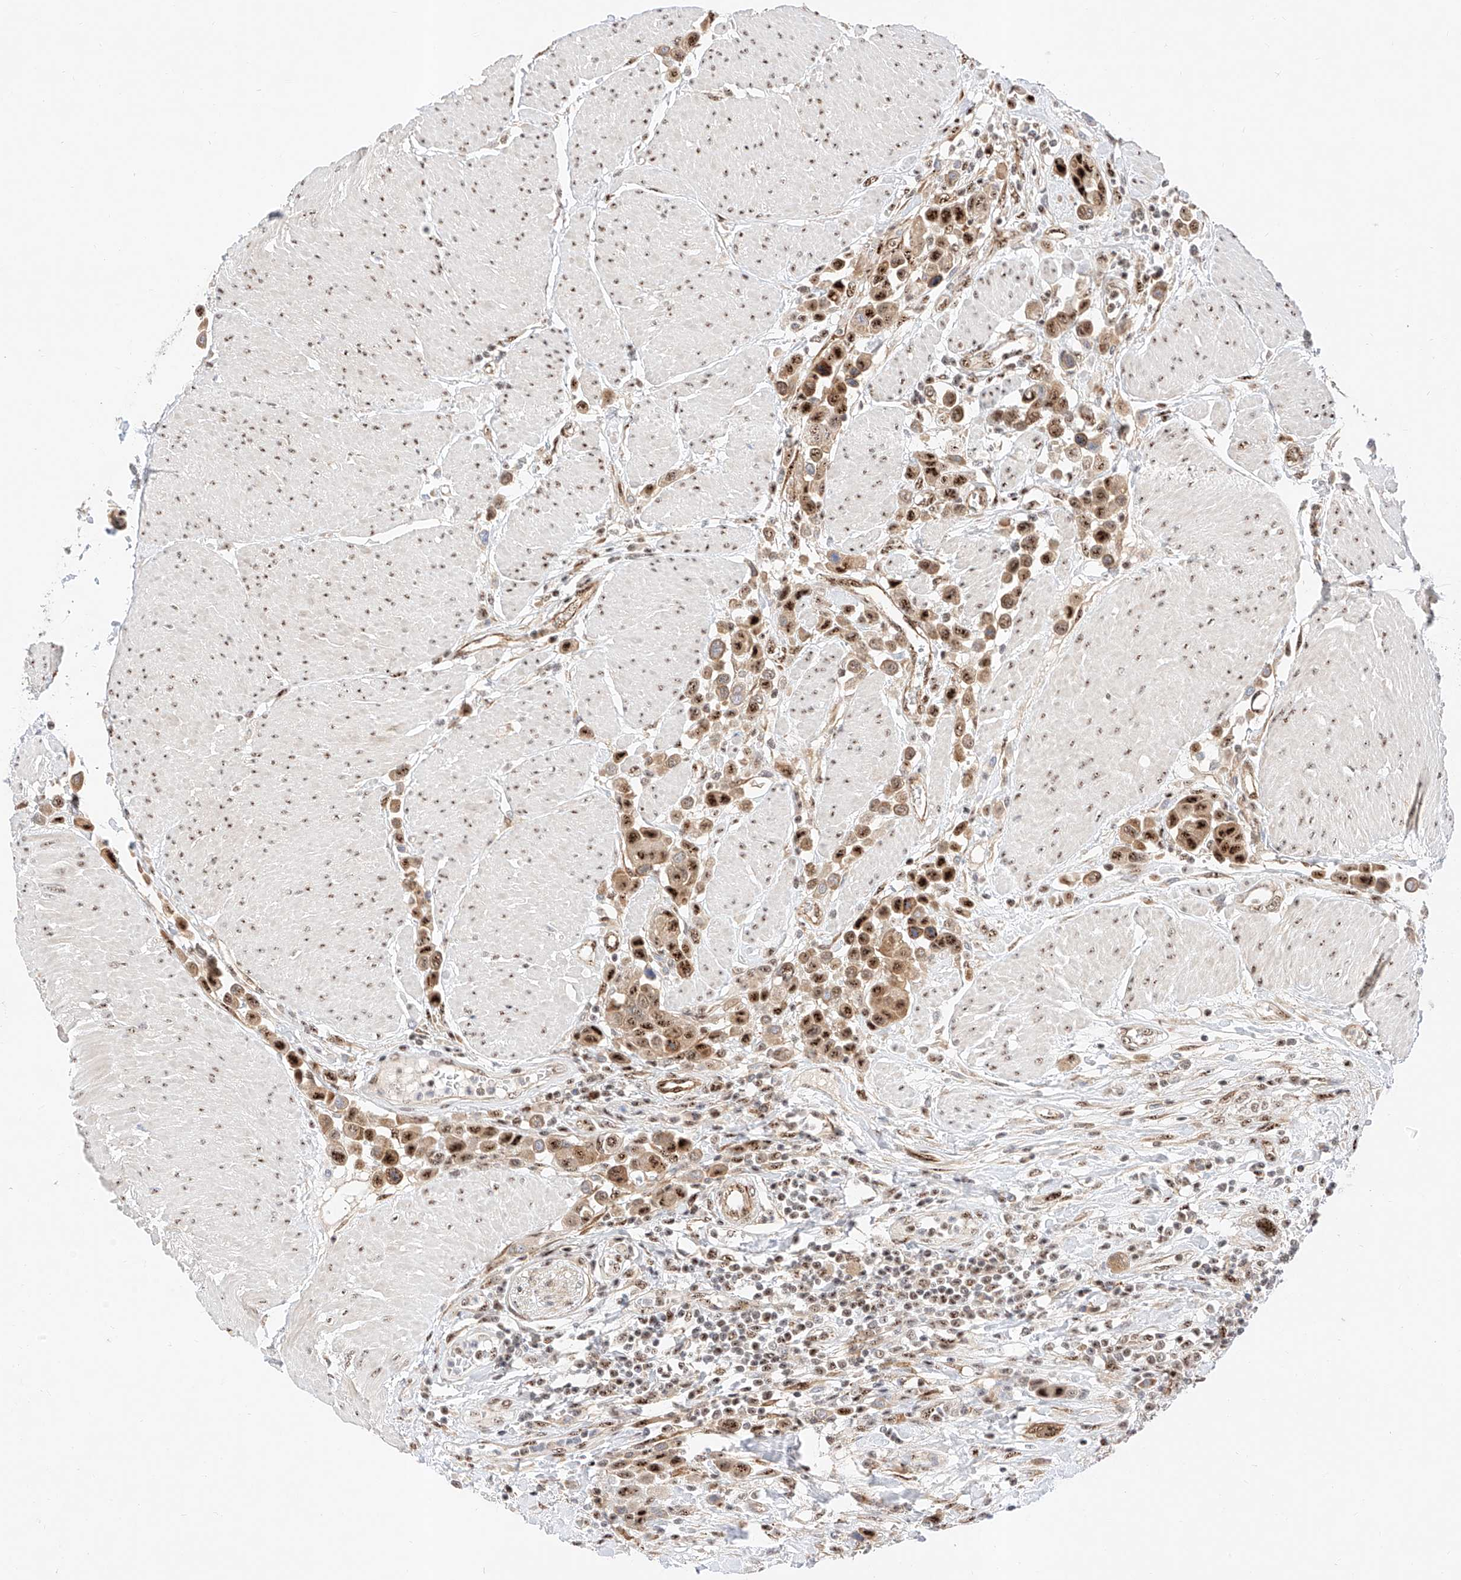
{"staining": {"intensity": "strong", "quantity": "25%-75%", "location": "cytoplasmic/membranous,nuclear"}, "tissue": "urothelial cancer", "cell_type": "Tumor cells", "image_type": "cancer", "snomed": [{"axis": "morphology", "description": "Urothelial carcinoma, High grade"}, {"axis": "topography", "description": "Urinary bladder"}], "caption": "Tumor cells display strong cytoplasmic/membranous and nuclear staining in about 25%-75% of cells in urothelial carcinoma (high-grade). (IHC, brightfield microscopy, high magnification).", "gene": "ATXN7L2", "patient": {"sex": "male", "age": 50}}